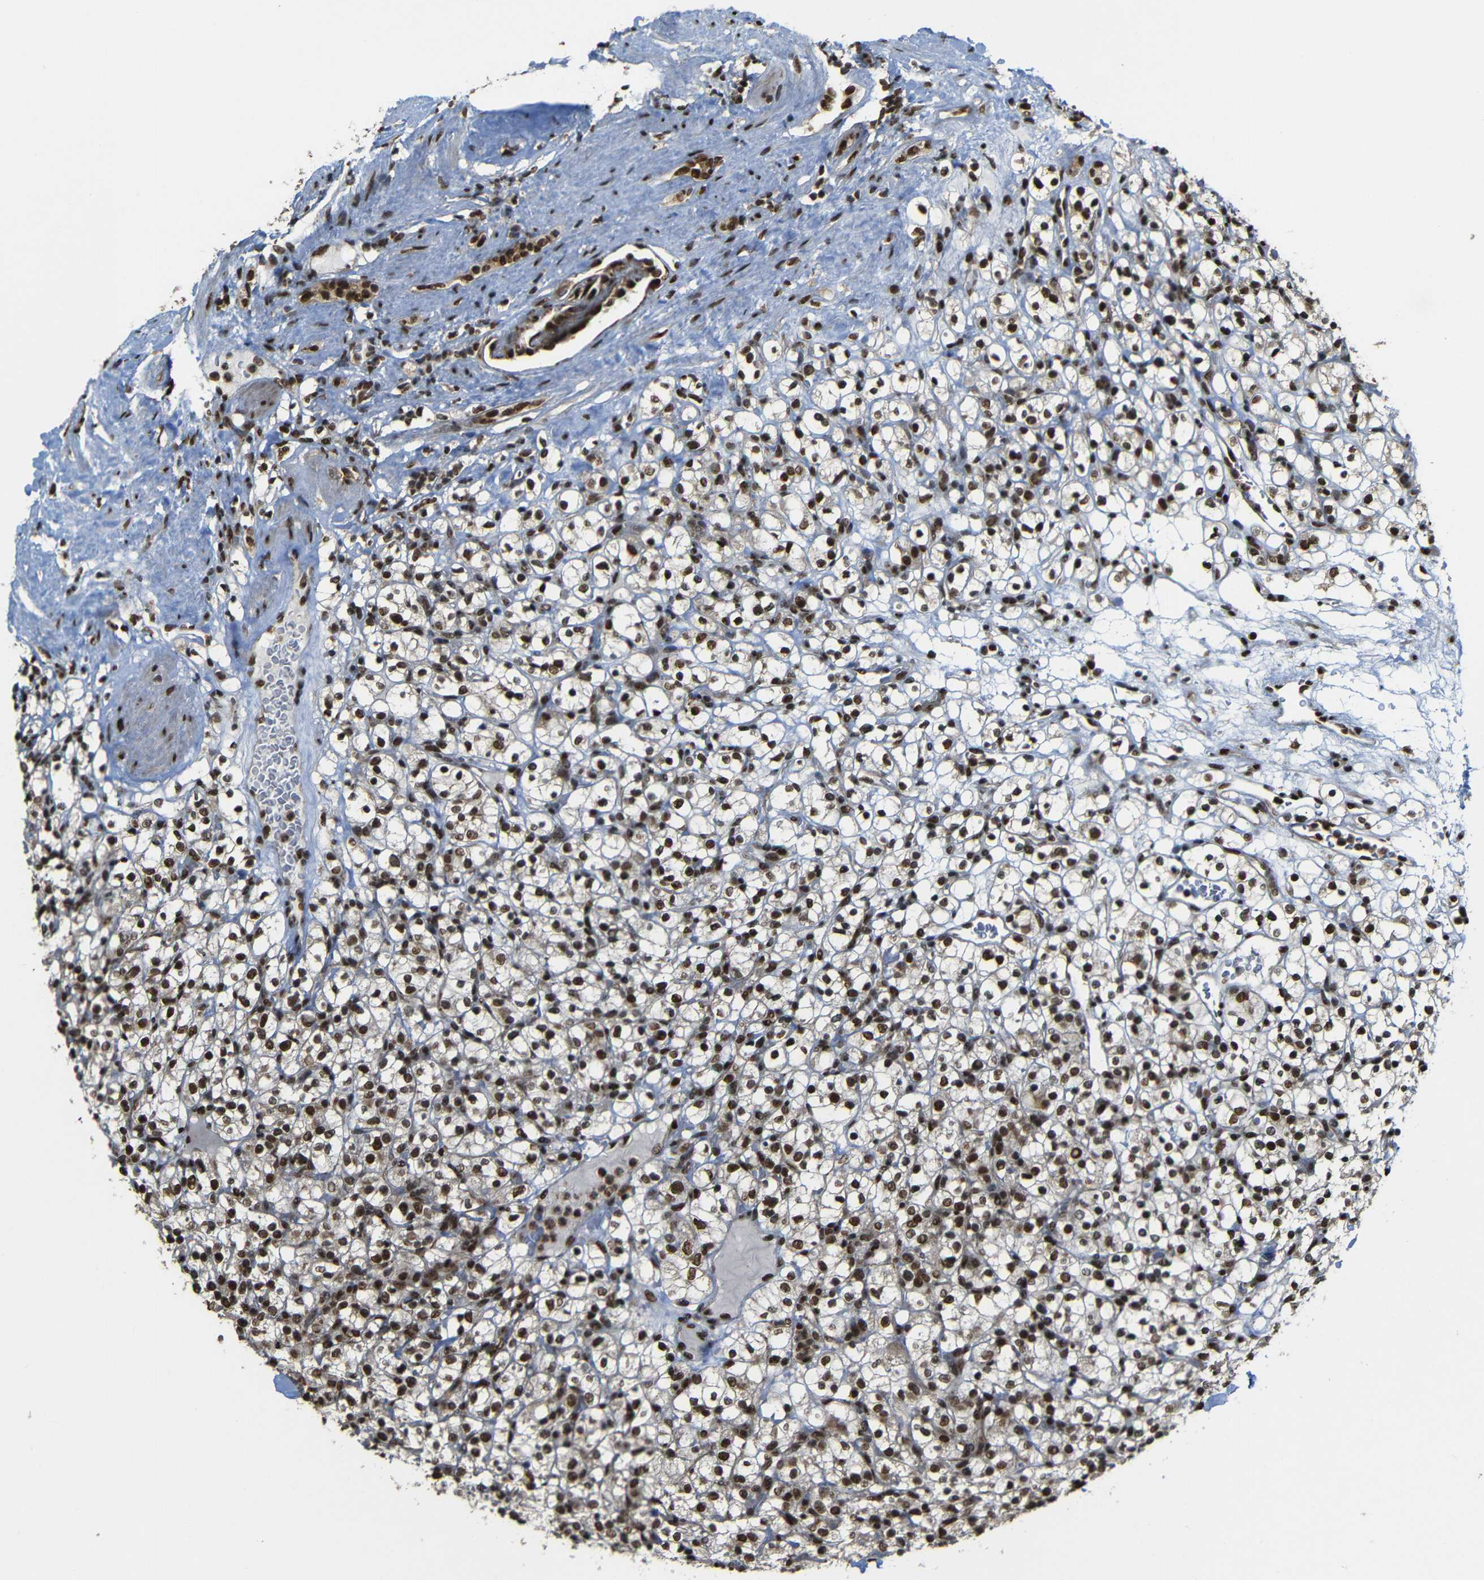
{"staining": {"intensity": "strong", "quantity": ">75%", "location": "cytoplasmic/membranous,nuclear"}, "tissue": "renal cancer", "cell_type": "Tumor cells", "image_type": "cancer", "snomed": [{"axis": "morphology", "description": "Normal tissue, NOS"}, {"axis": "morphology", "description": "Adenocarcinoma, NOS"}, {"axis": "topography", "description": "Kidney"}], "caption": "This photomicrograph reveals adenocarcinoma (renal) stained with IHC to label a protein in brown. The cytoplasmic/membranous and nuclear of tumor cells show strong positivity for the protein. Nuclei are counter-stained blue.", "gene": "TCF7L2", "patient": {"sex": "female", "age": 72}}